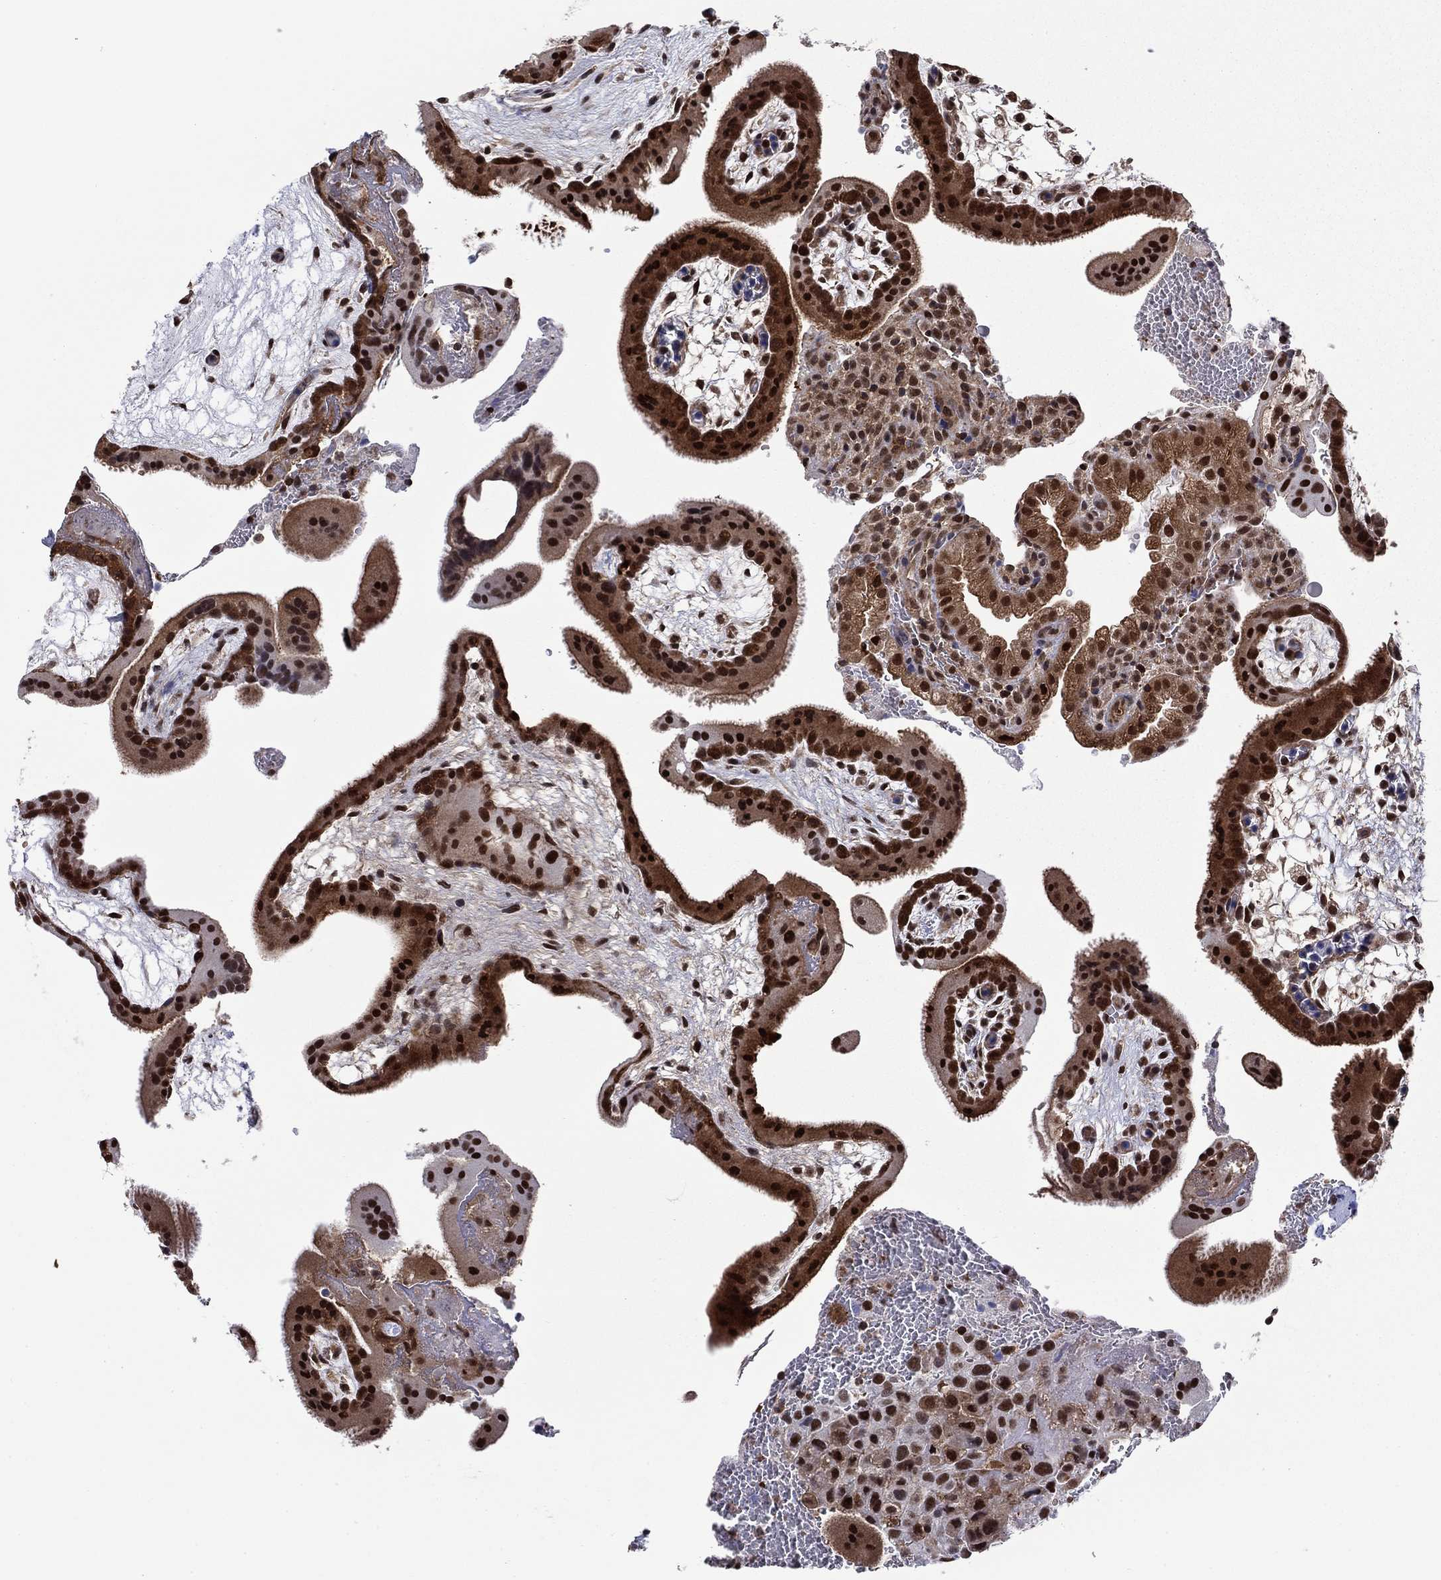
{"staining": {"intensity": "strong", "quantity": "25%-75%", "location": "nuclear"}, "tissue": "placenta", "cell_type": "Decidual cells", "image_type": "normal", "snomed": [{"axis": "morphology", "description": "Normal tissue, NOS"}, {"axis": "topography", "description": "Placenta"}], "caption": "Decidual cells show high levels of strong nuclear staining in about 25%-75% of cells in benign human placenta. (IHC, brightfield microscopy, high magnification).", "gene": "PSMD2", "patient": {"sex": "female", "age": 19}}